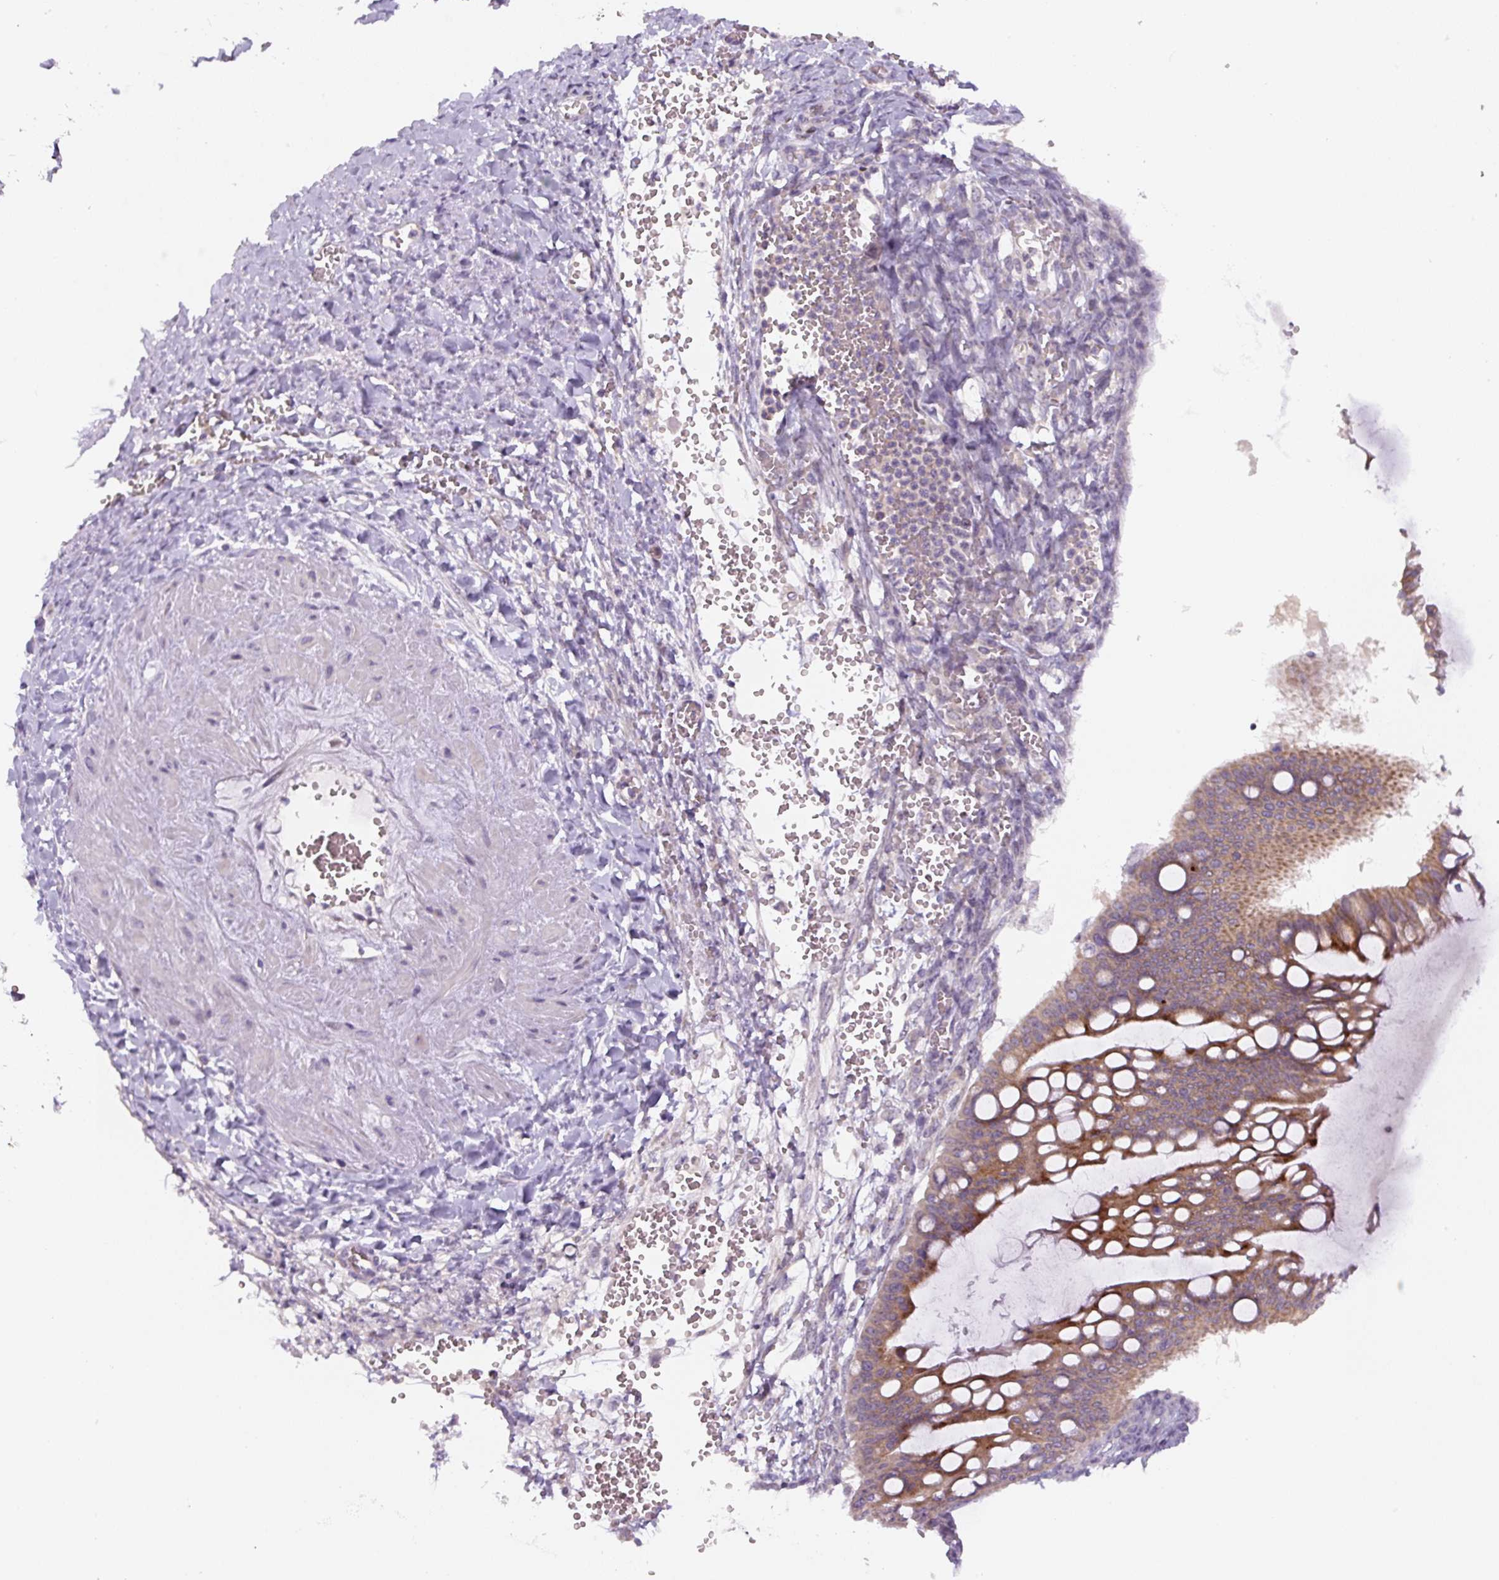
{"staining": {"intensity": "weak", "quantity": ">75%", "location": "cytoplasmic/membranous"}, "tissue": "ovarian cancer", "cell_type": "Tumor cells", "image_type": "cancer", "snomed": [{"axis": "morphology", "description": "Cystadenocarcinoma, mucinous, NOS"}, {"axis": "topography", "description": "Ovary"}], "caption": "The photomicrograph demonstrates a brown stain indicating the presence of a protein in the cytoplasmic/membranous of tumor cells in ovarian cancer.", "gene": "YIF1B", "patient": {"sex": "female", "age": 73}}